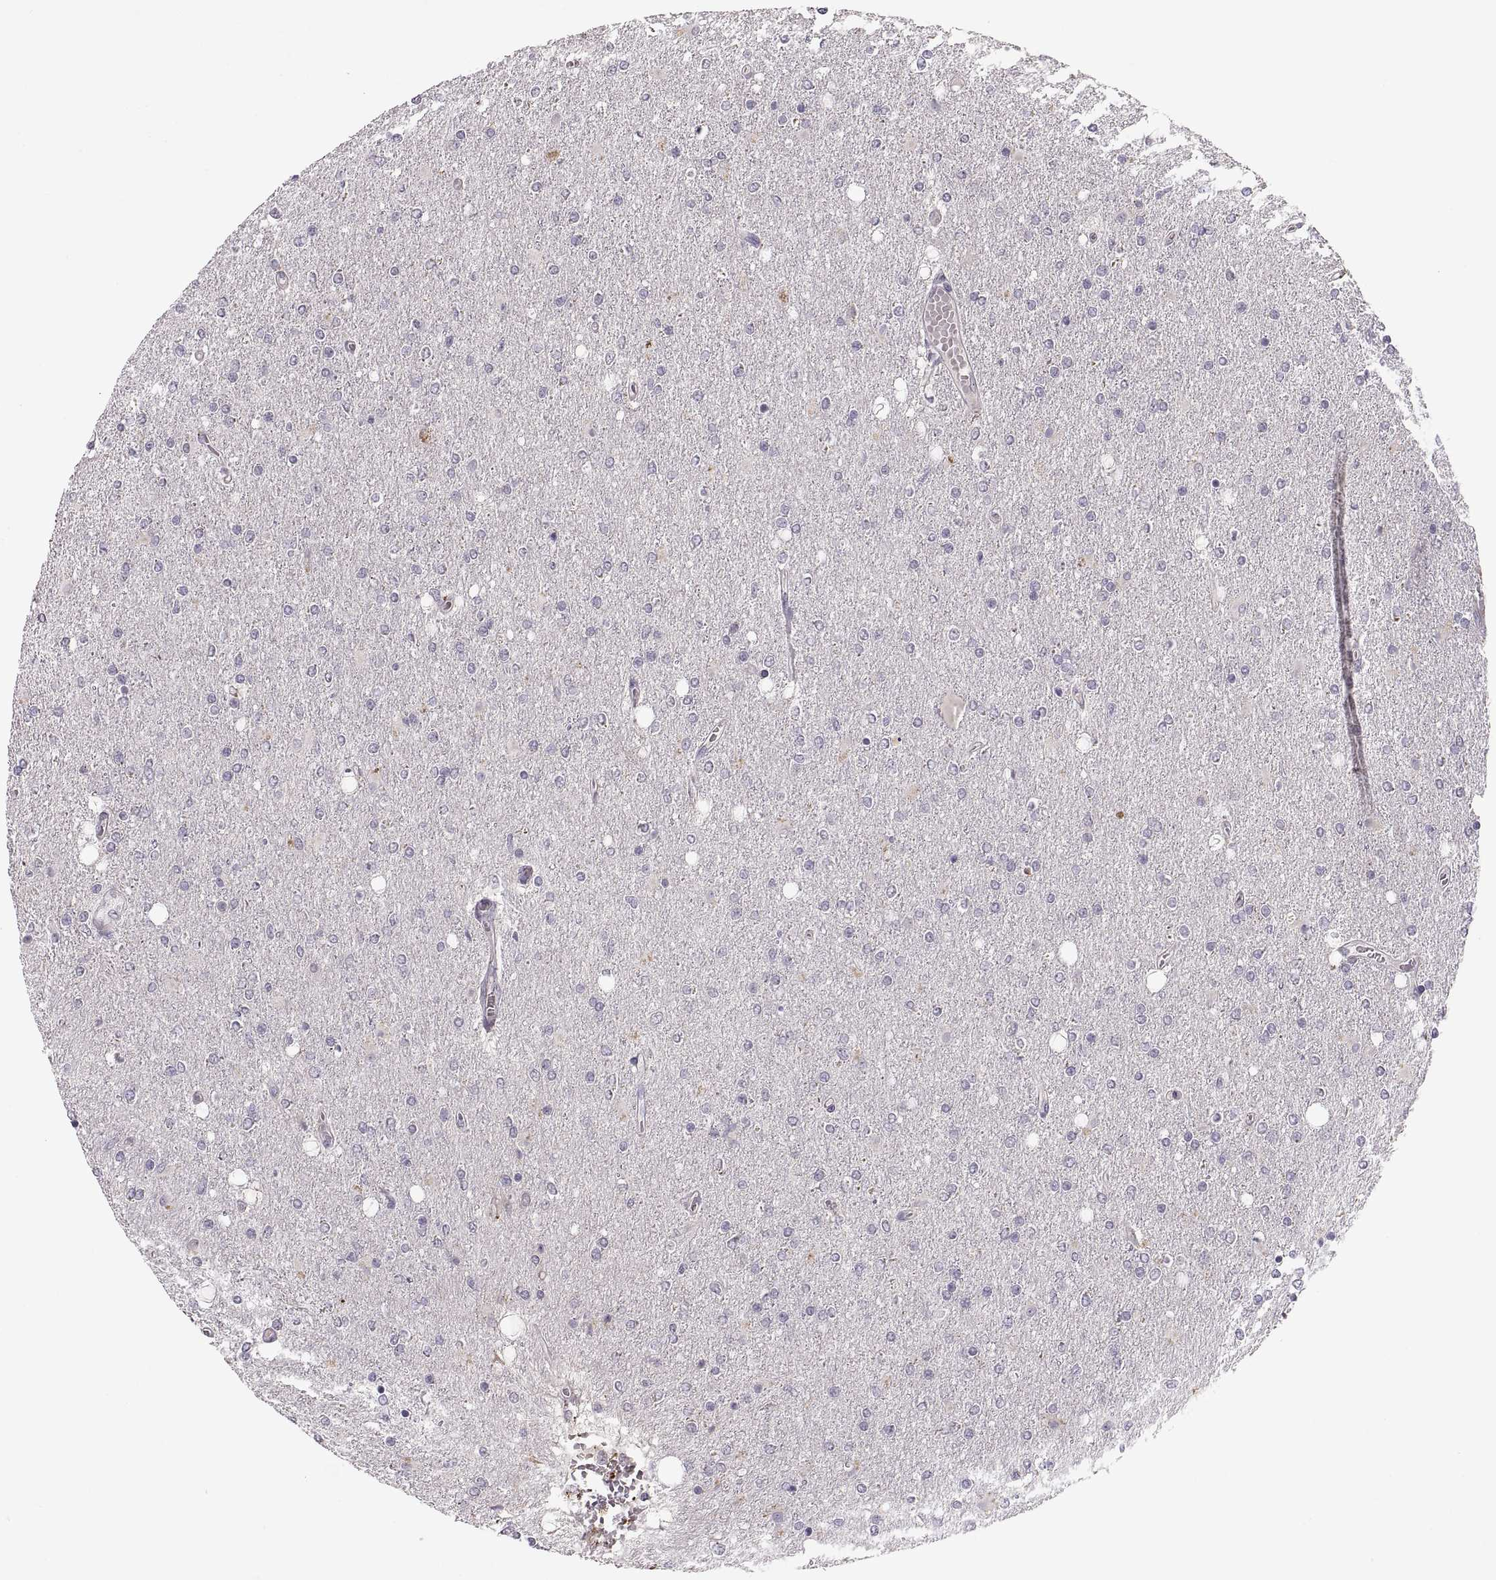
{"staining": {"intensity": "negative", "quantity": "none", "location": "none"}, "tissue": "glioma", "cell_type": "Tumor cells", "image_type": "cancer", "snomed": [{"axis": "morphology", "description": "Glioma, malignant, High grade"}, {"axis": "topography", "description": "Cerebral cortex"}], "caption": "The micrograph shows no staining of tumor cells in malignant high-grade glioma.", "gene": "ADH6", "patient": {"sex": "male", "age": 70}}